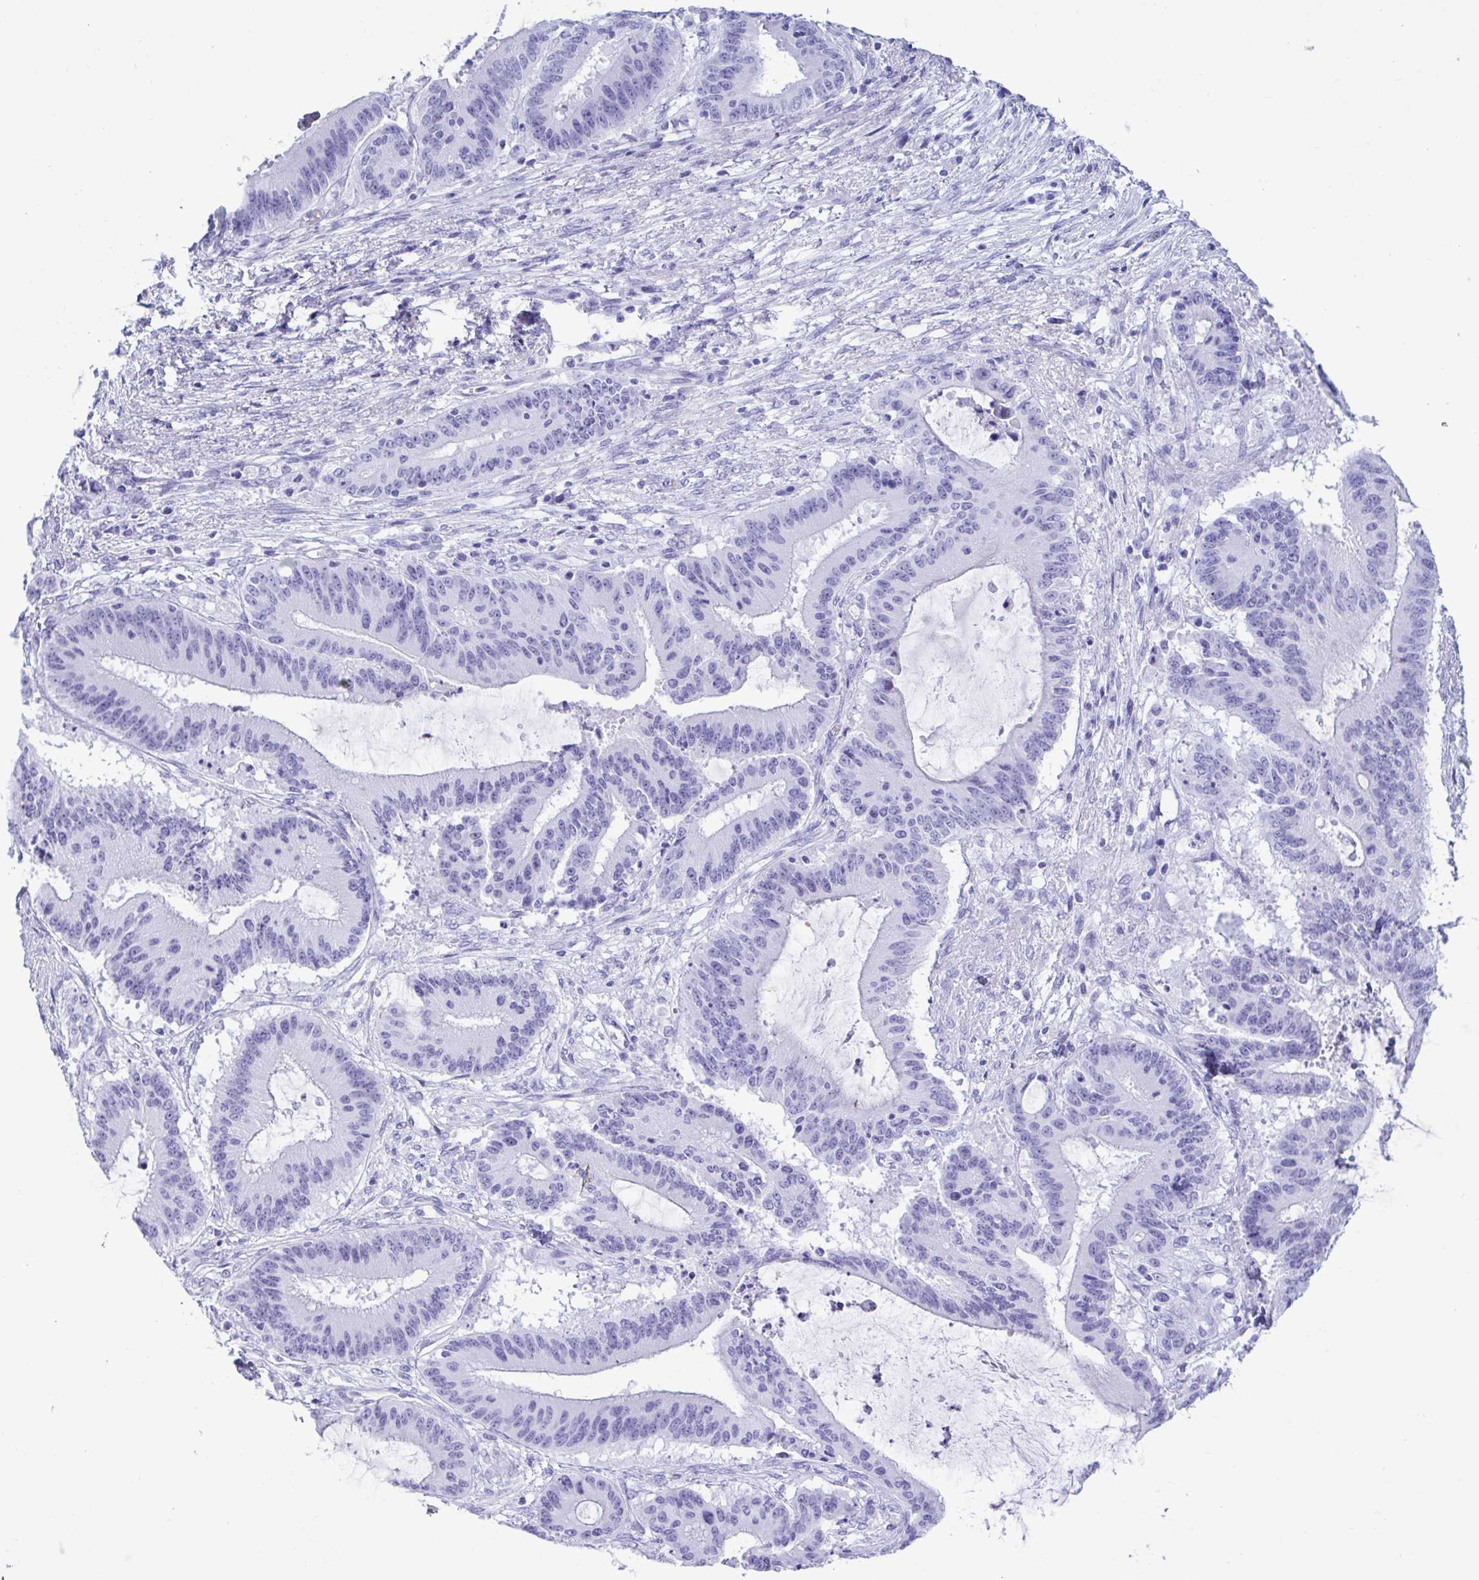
{"staining": {"intensity": "negative", "quantity": "none", "location": "none"}, "tissue": "liver cancer", "cell_type": "Tumor cells", "image_type": "cancer", "snomed": [{"axis": "morphology", "description": "Normal tissue, NOS"}, {"axis": "morphology", "description": "Cholangiocarcinoma"}, {"axis": "topography", "description": "Liver"}, {"axis": "topography", "description": "Peripheral nerve tissue"}], "caption": "The micrograph reveals no staining of tumor cells in liver cancer.", "gene": "MRGPRG", "patient": {"sex": "female", "age": 73}}